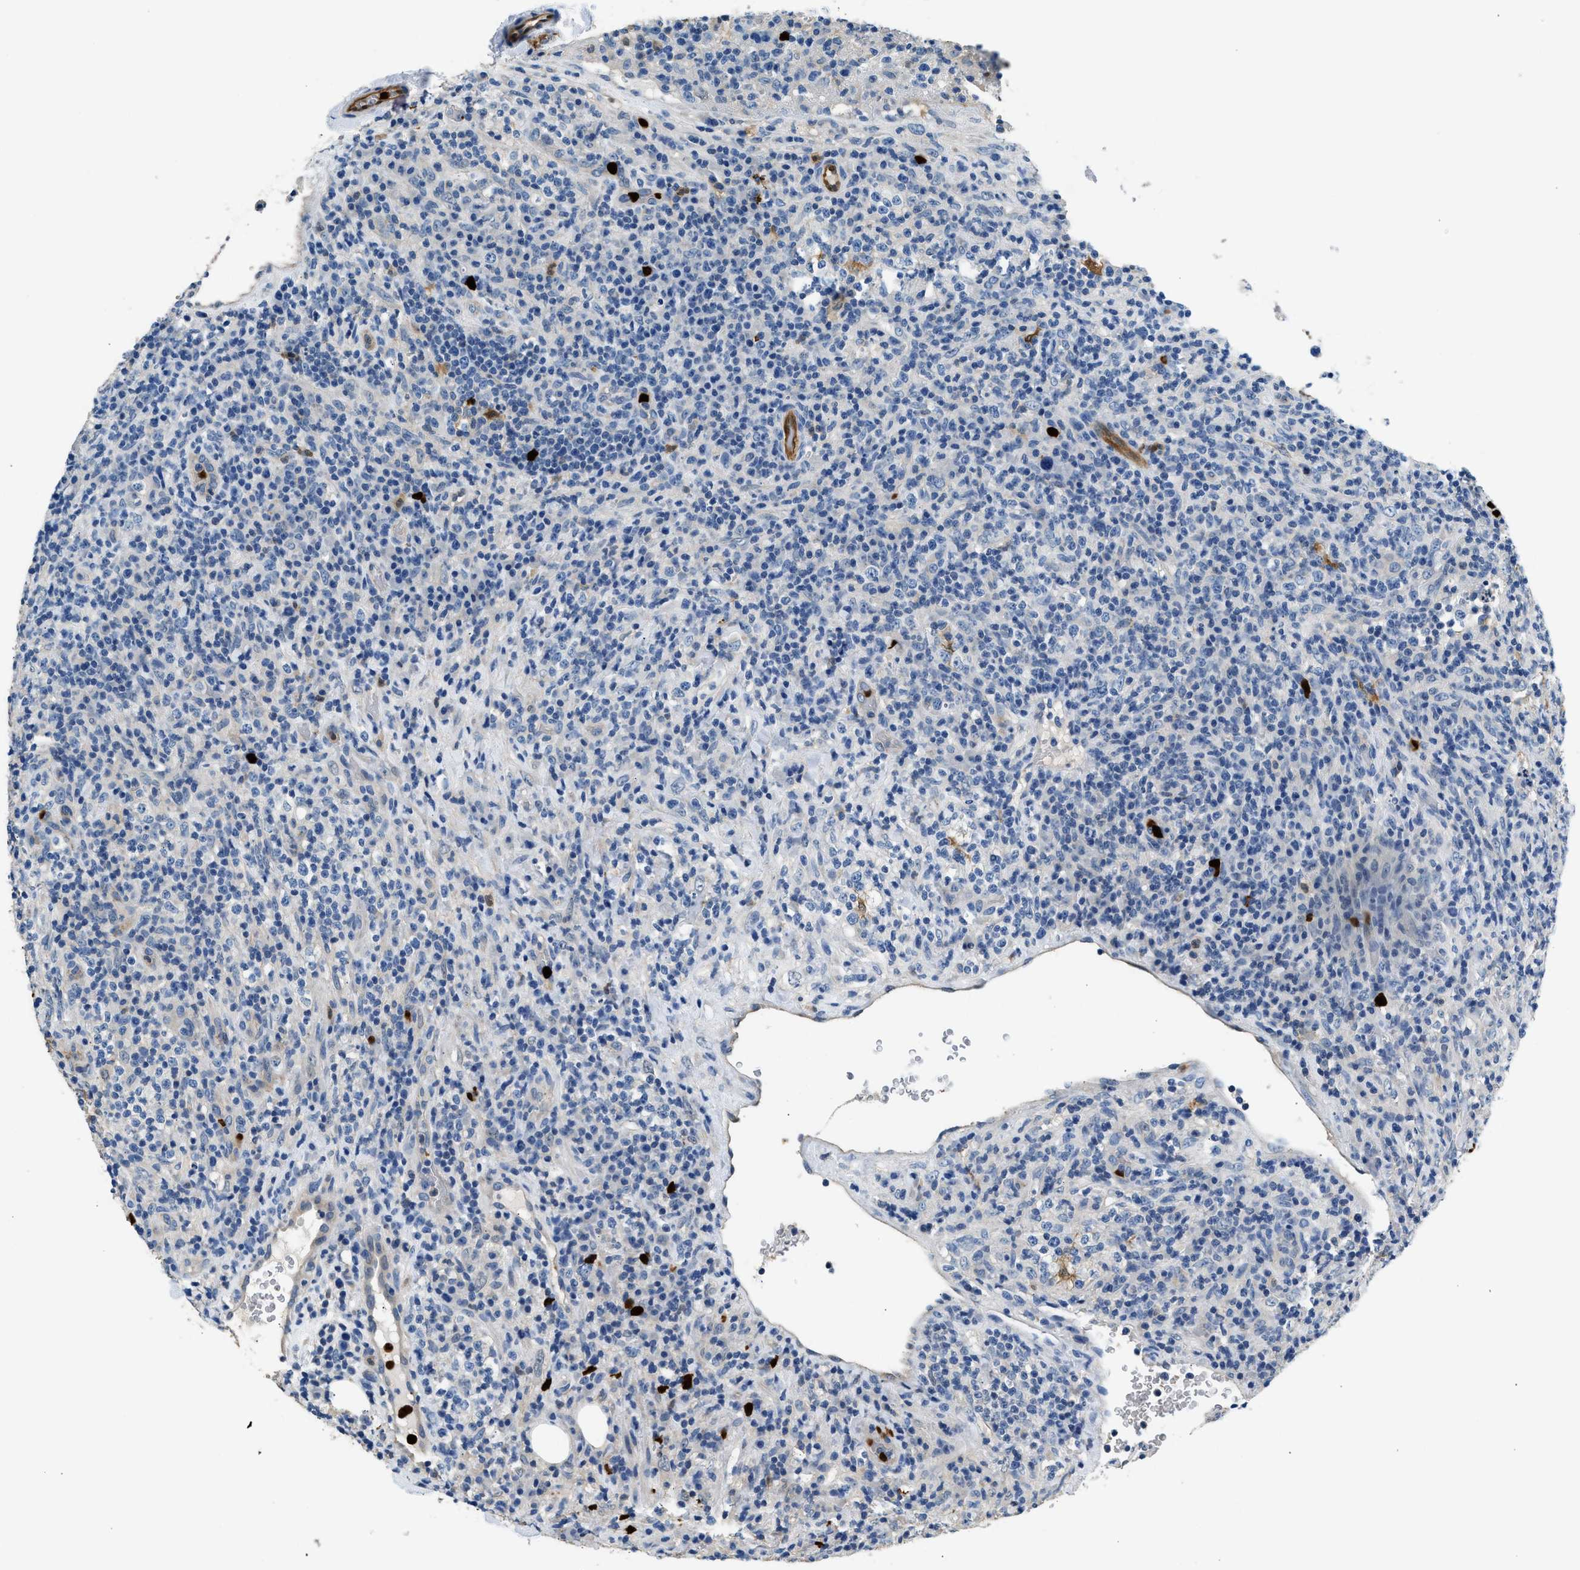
{"staining": {"intensity": "negative", "quantity": "none", "location": "none"}, "tissue": "lymphoma", "cell_type": "Tumor cells", "image_type": "cancer", "snomed": [{"axis": "morphology", "description": "Malignant lymphoma, non-Hodgkin's type, High grade"}, {"axis": "topography", "description": "Lymph node"}], "caption": "Malignant lymphoma, non-Hodgkin's type (high-grade) was stained to show a protein in brown. There is no significant positivity in tumor cells. (Brightfield microscopy of DAB (3,3'-diaminobenzidine) immunohistochemistry at high magnification).", "gene": "ANXA3", "patient": {"sex": "female", "age": 76}}